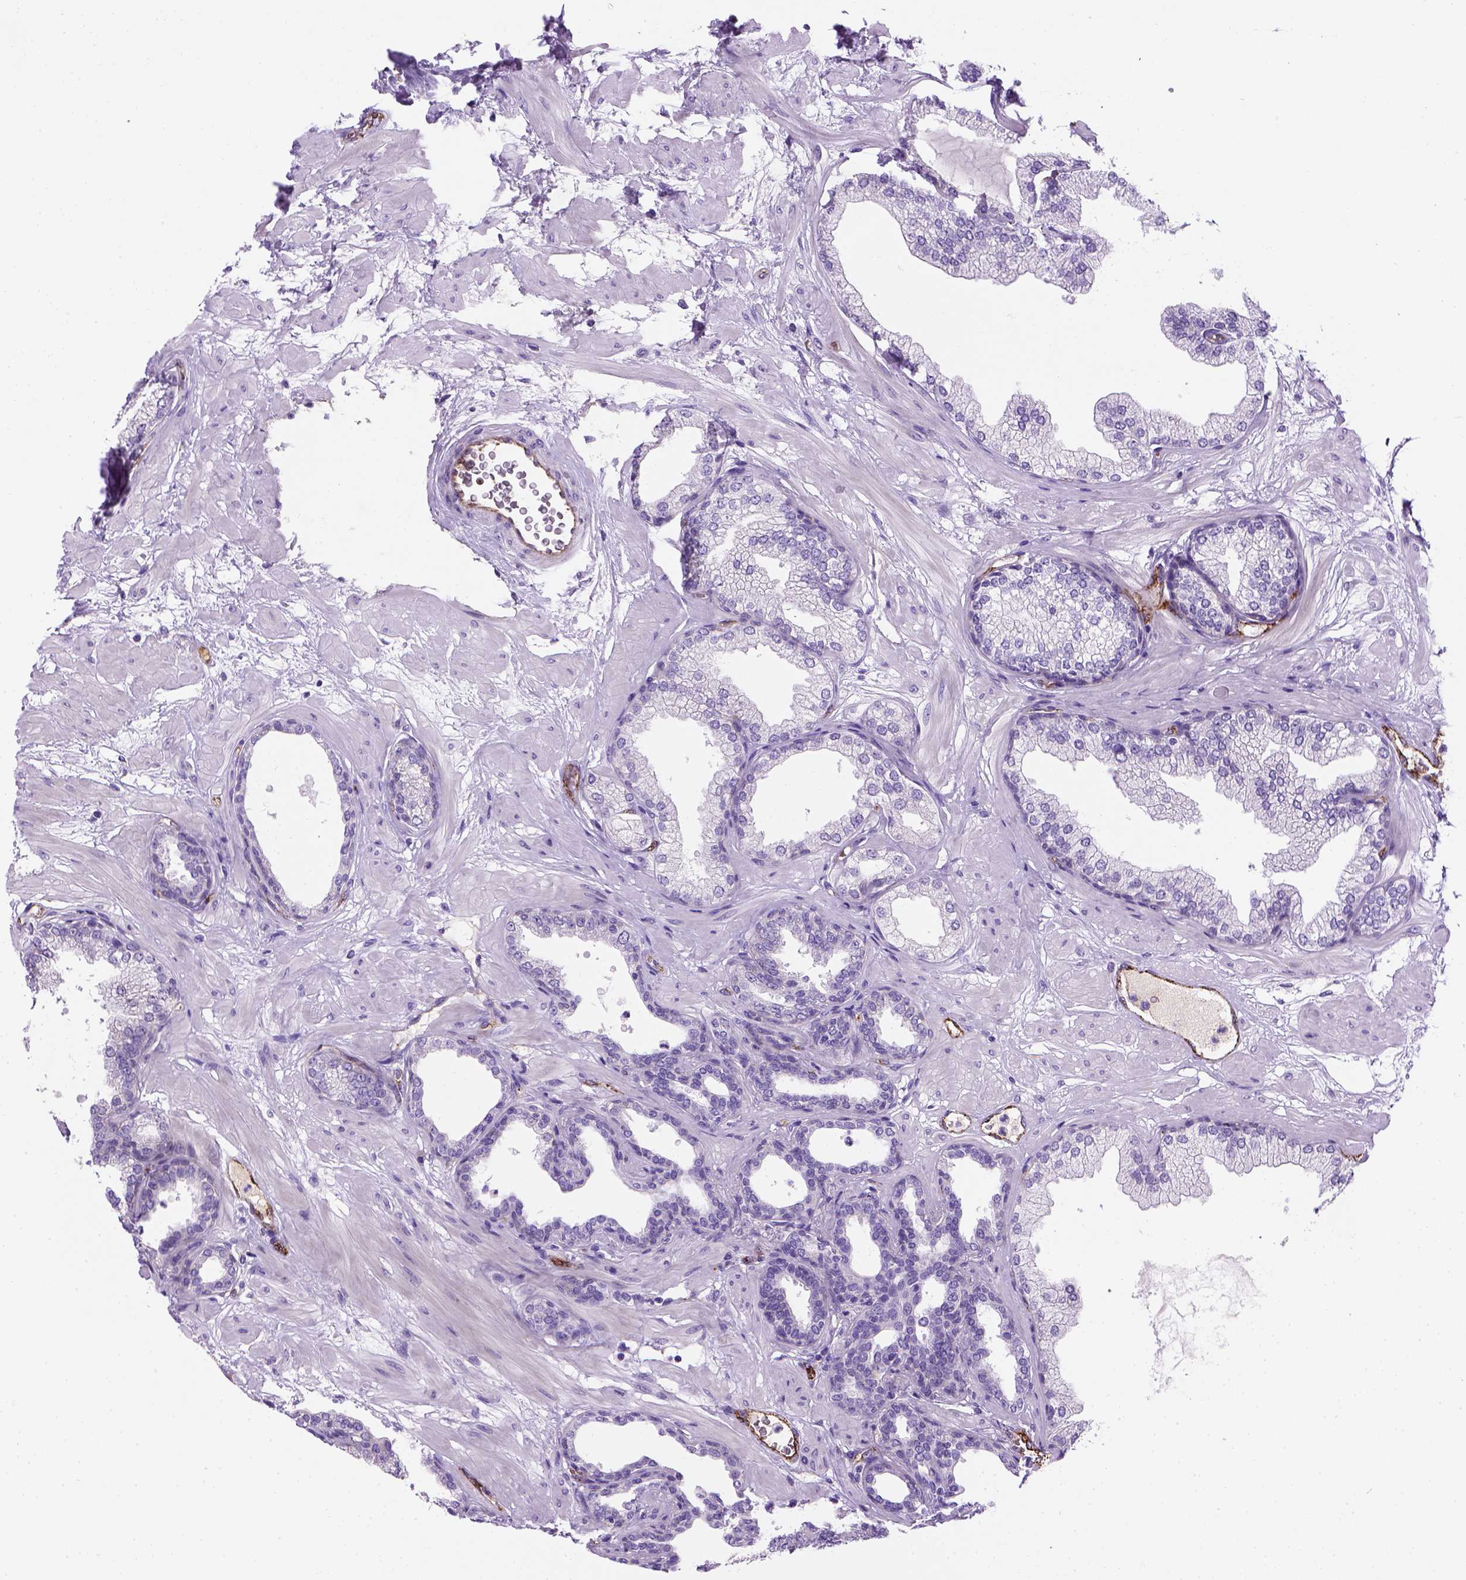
{"staining": {"intensity": "negative", "quantity": "none", "location": "none"}, "tissue": "prostate", "cell_type": "Glandular cells", "image_type": "normal", "snomed": [{"axis": "morphology", "description": "Normal tissue, NOS"}, {"axis": "topography", "description": "Prostate"}], "caption": "Immunohistochemistry photomicrograph of unremarkable prostate stained for a protein (brown), which reveals no staining in glandular cells.", "gene": "VWF", "patient": {"sex": "male", "age": 37}}